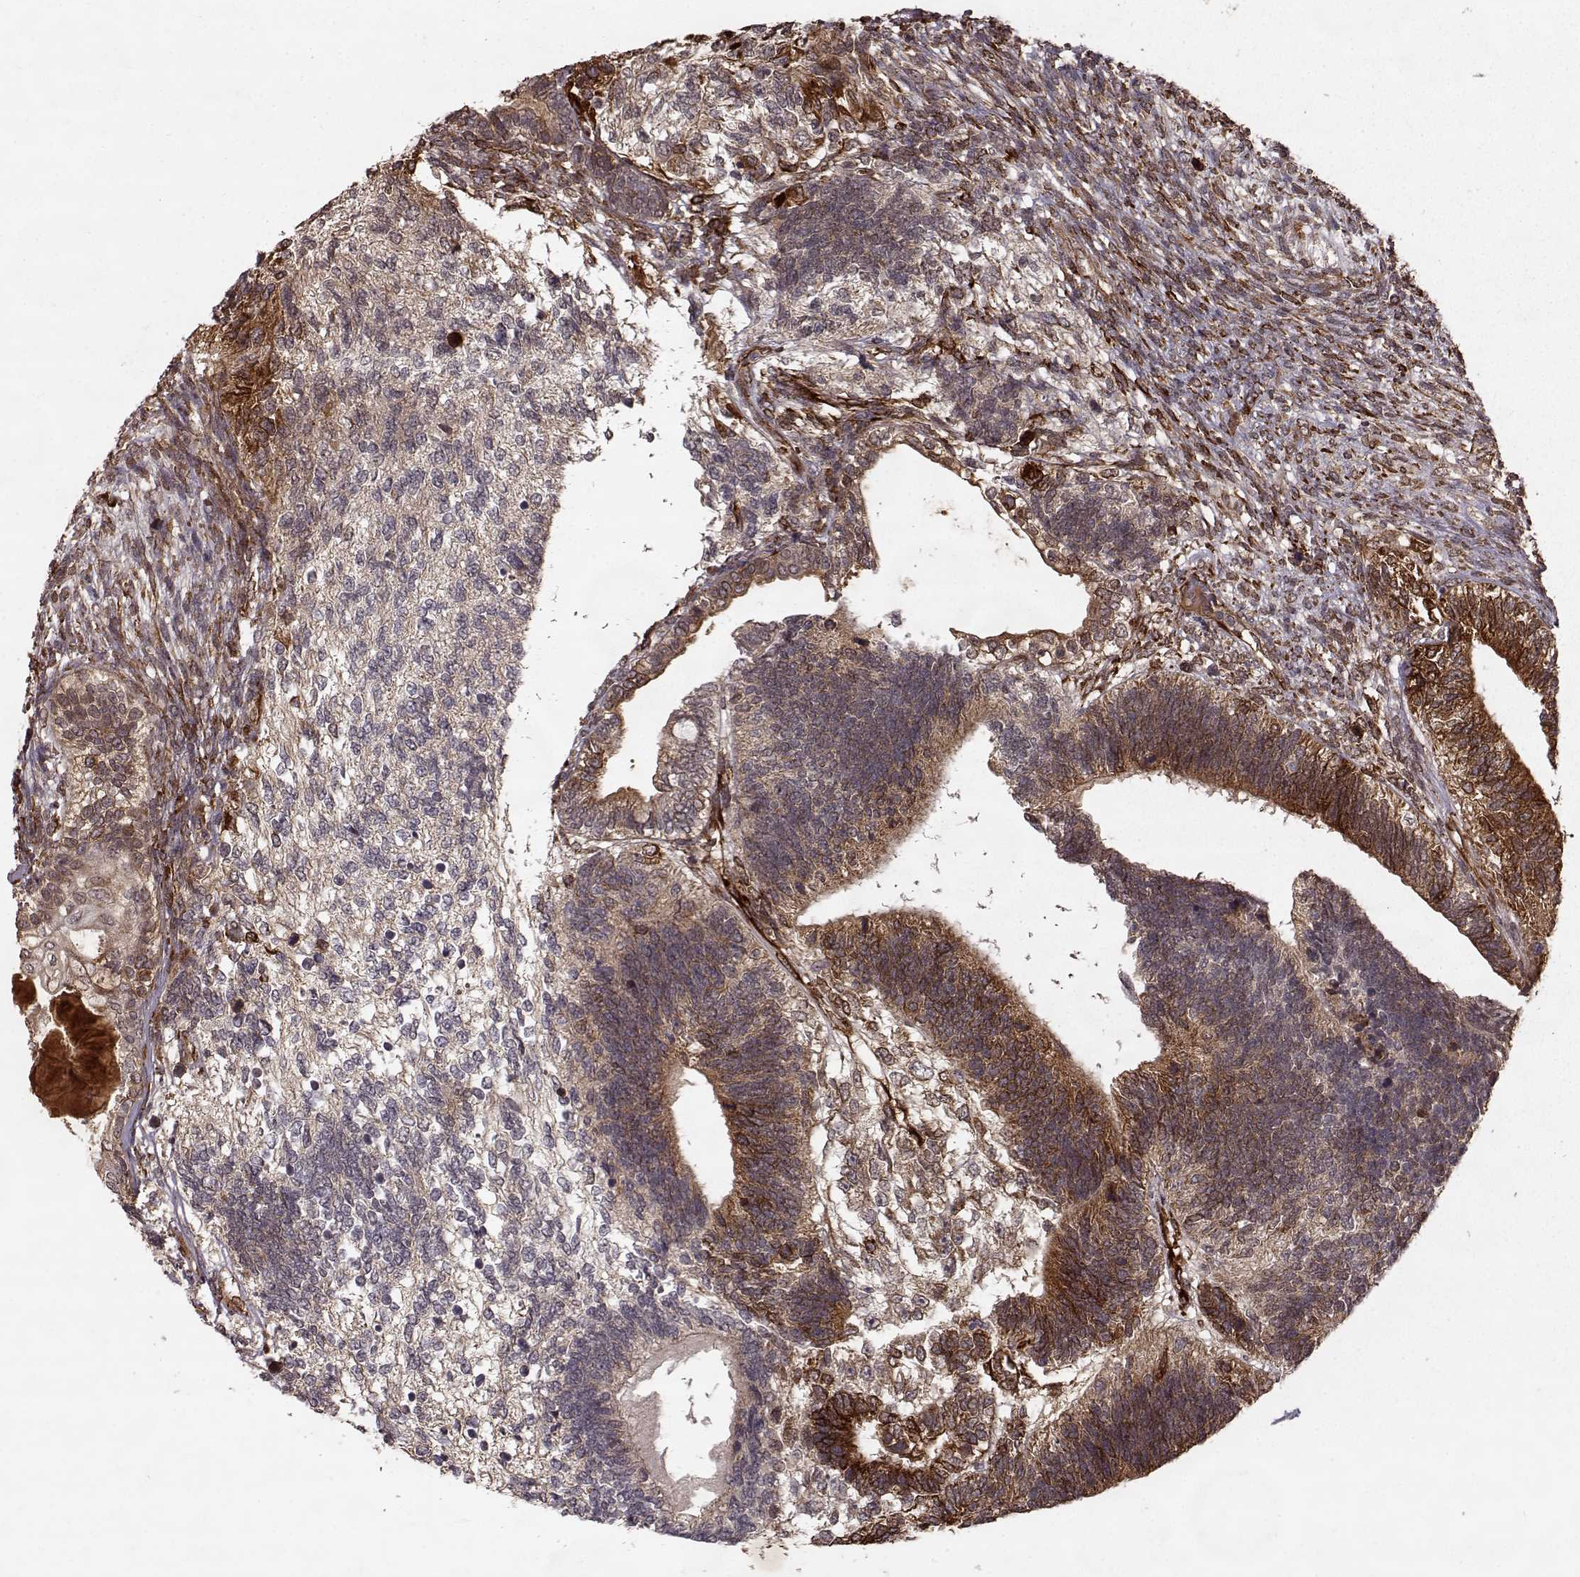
{"staining": {"intensity": "strong", "quantity": "<25%", "location": "cytoplasmic/membranous"}, "tissue": "testis cancer", "cell_type": "Tumor cells", "image_type": "cancer", "snomed": [{"axis": "morphology", "description": "Seminoma, NOS"}, {"axis": "morphology", "description": "Carcinoma, Embryonal, NOS"}, {"axis": "topography", "description": "Testis"}], "caption": "Testis embryonal carcinoma was stained to show a protein in brown. There is medium levels of strong cytoplasmic/membranous expression in about <25% of tumor cells.", "gene": "FSTL1", "patient": {"sex": "male", "age": 41}}